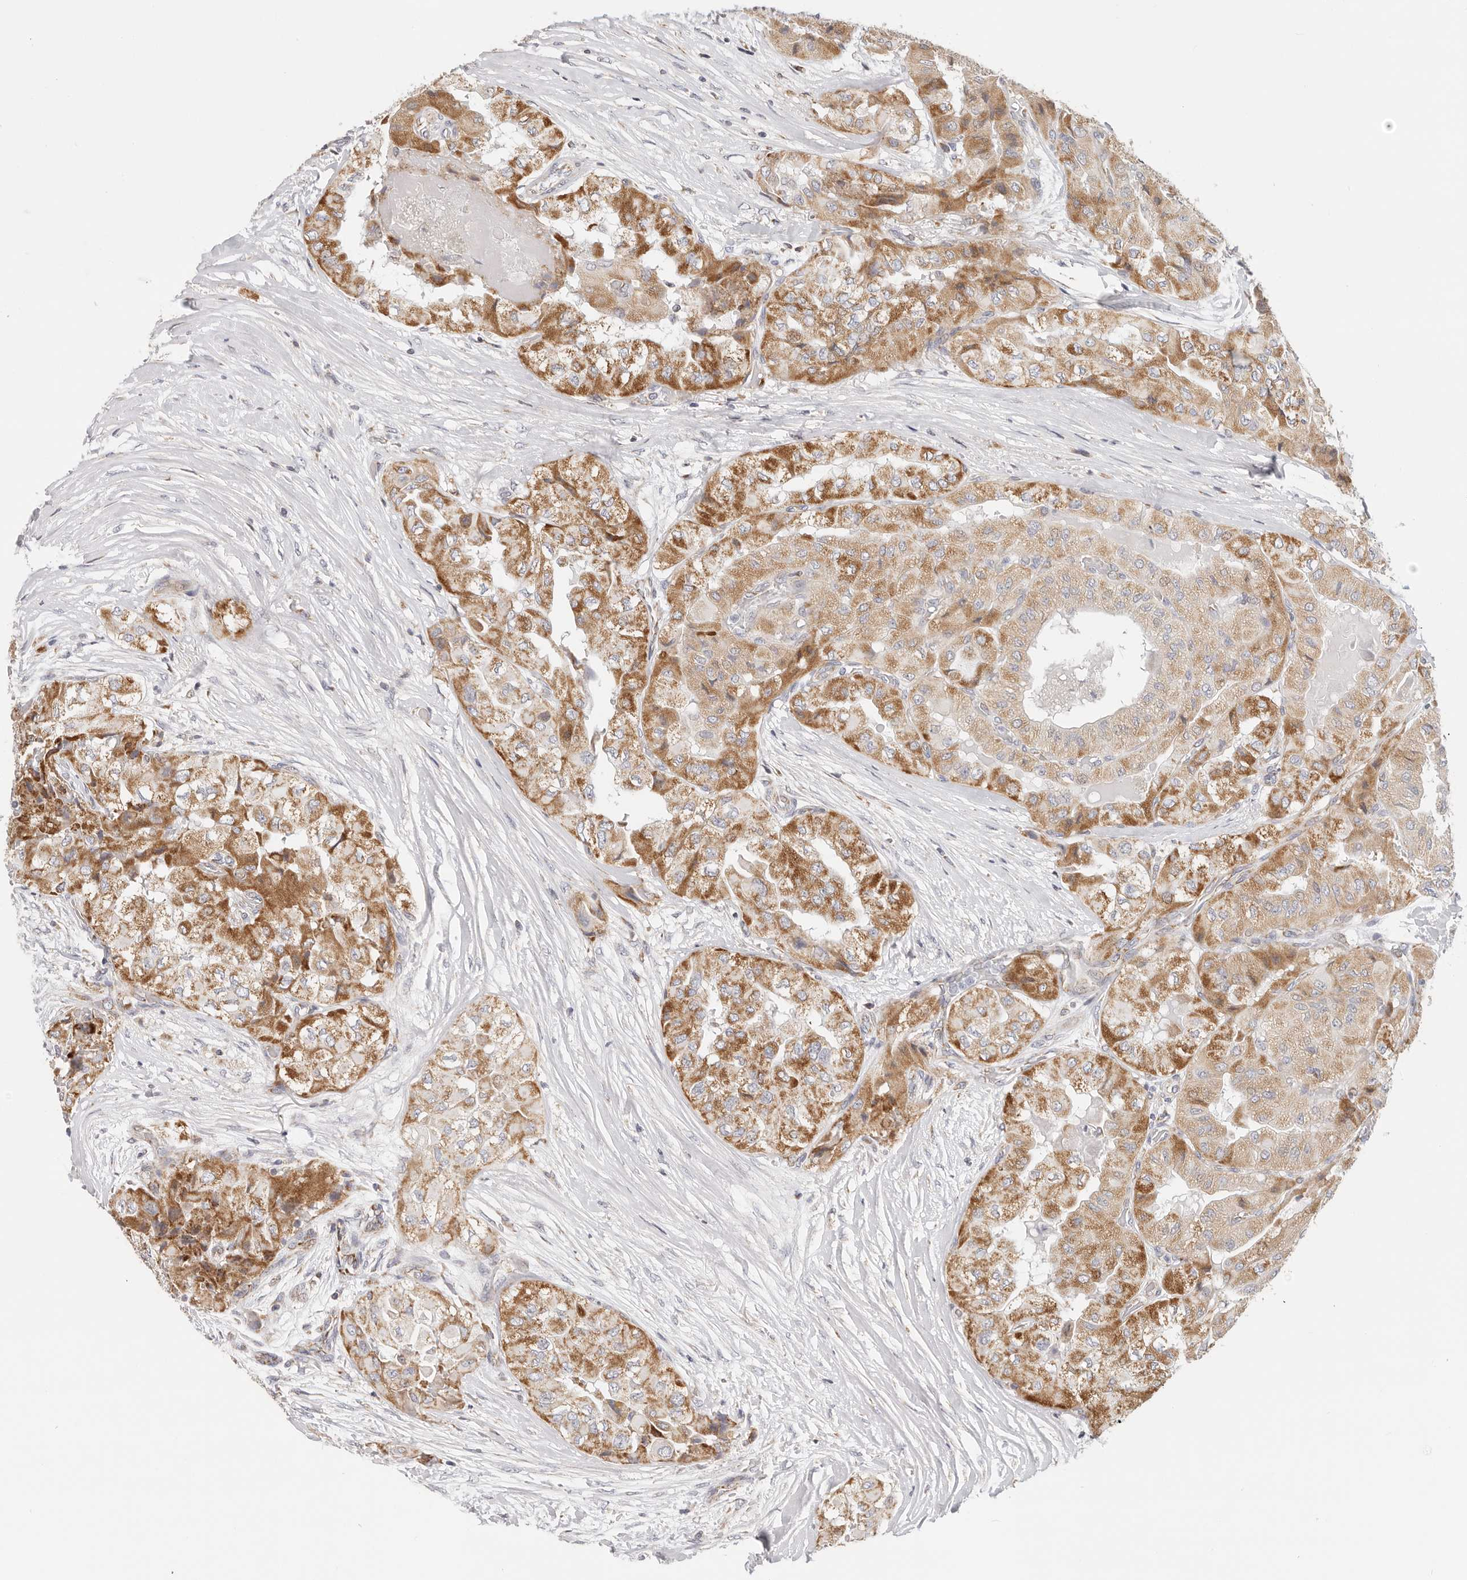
{"staining": {"intensity": "moderate", "quantity": ">75%", "location": "cytoplasmic/membranous,nuclear"}, "tissue": "thyroid cancer", "cell_type": "Tumor cells", "image_type": "cancer", "snomed": [{"axis": "morphology", "description": "Papillary adenocarcinoma, NOS"}, {"axis": "topography", "description": "Thyroid gland"}], "caption": "Immunohistochemical staining of human thyroid cancer reveals moderate cytoplasmic/membranous and nuclear protein staining in approximately >75% of tumor cells.", "gene": "AFDN", "patient": {"sex": "female", "age": 59}}